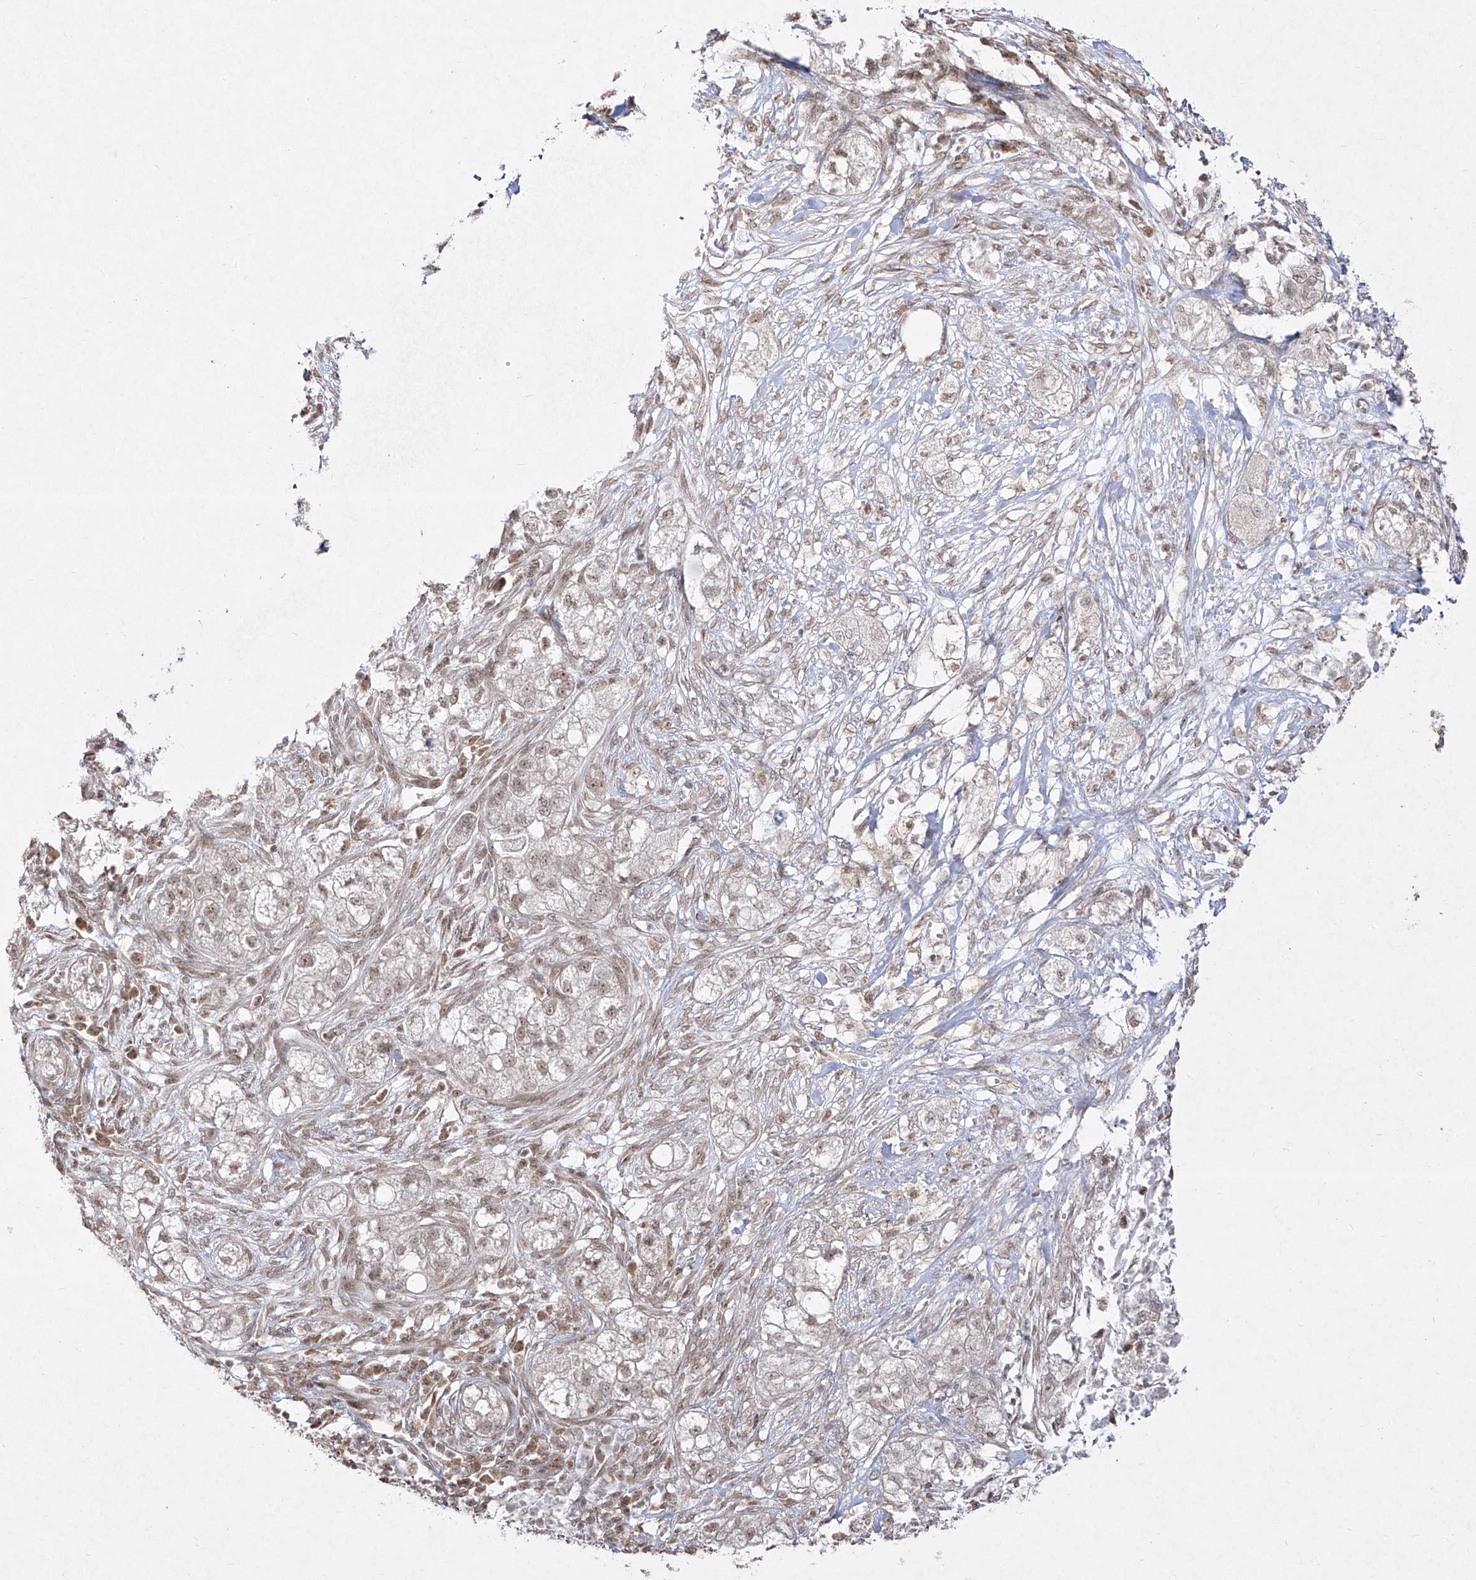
{"staining": {"intensity": "weak", "quantity": "25%-75%", "location": "nuclear"}, "tissue": "pancreatic cancer", "cell_type": "Tumor cells", "image_type": "cancer", "snomed": [{"axis": "morphology", "description": "Adenocarcinoma, NOS"}, {"axis": "topography", "description": "Pancreas"}], "caption": "Brown immunohistochemical staining in pancreatic cancer displays weak nuclear positivity in about 25%-75% of tumor cells.", "gene": "SNRNP27", "patient": {"sex": "female", "age": 78}}